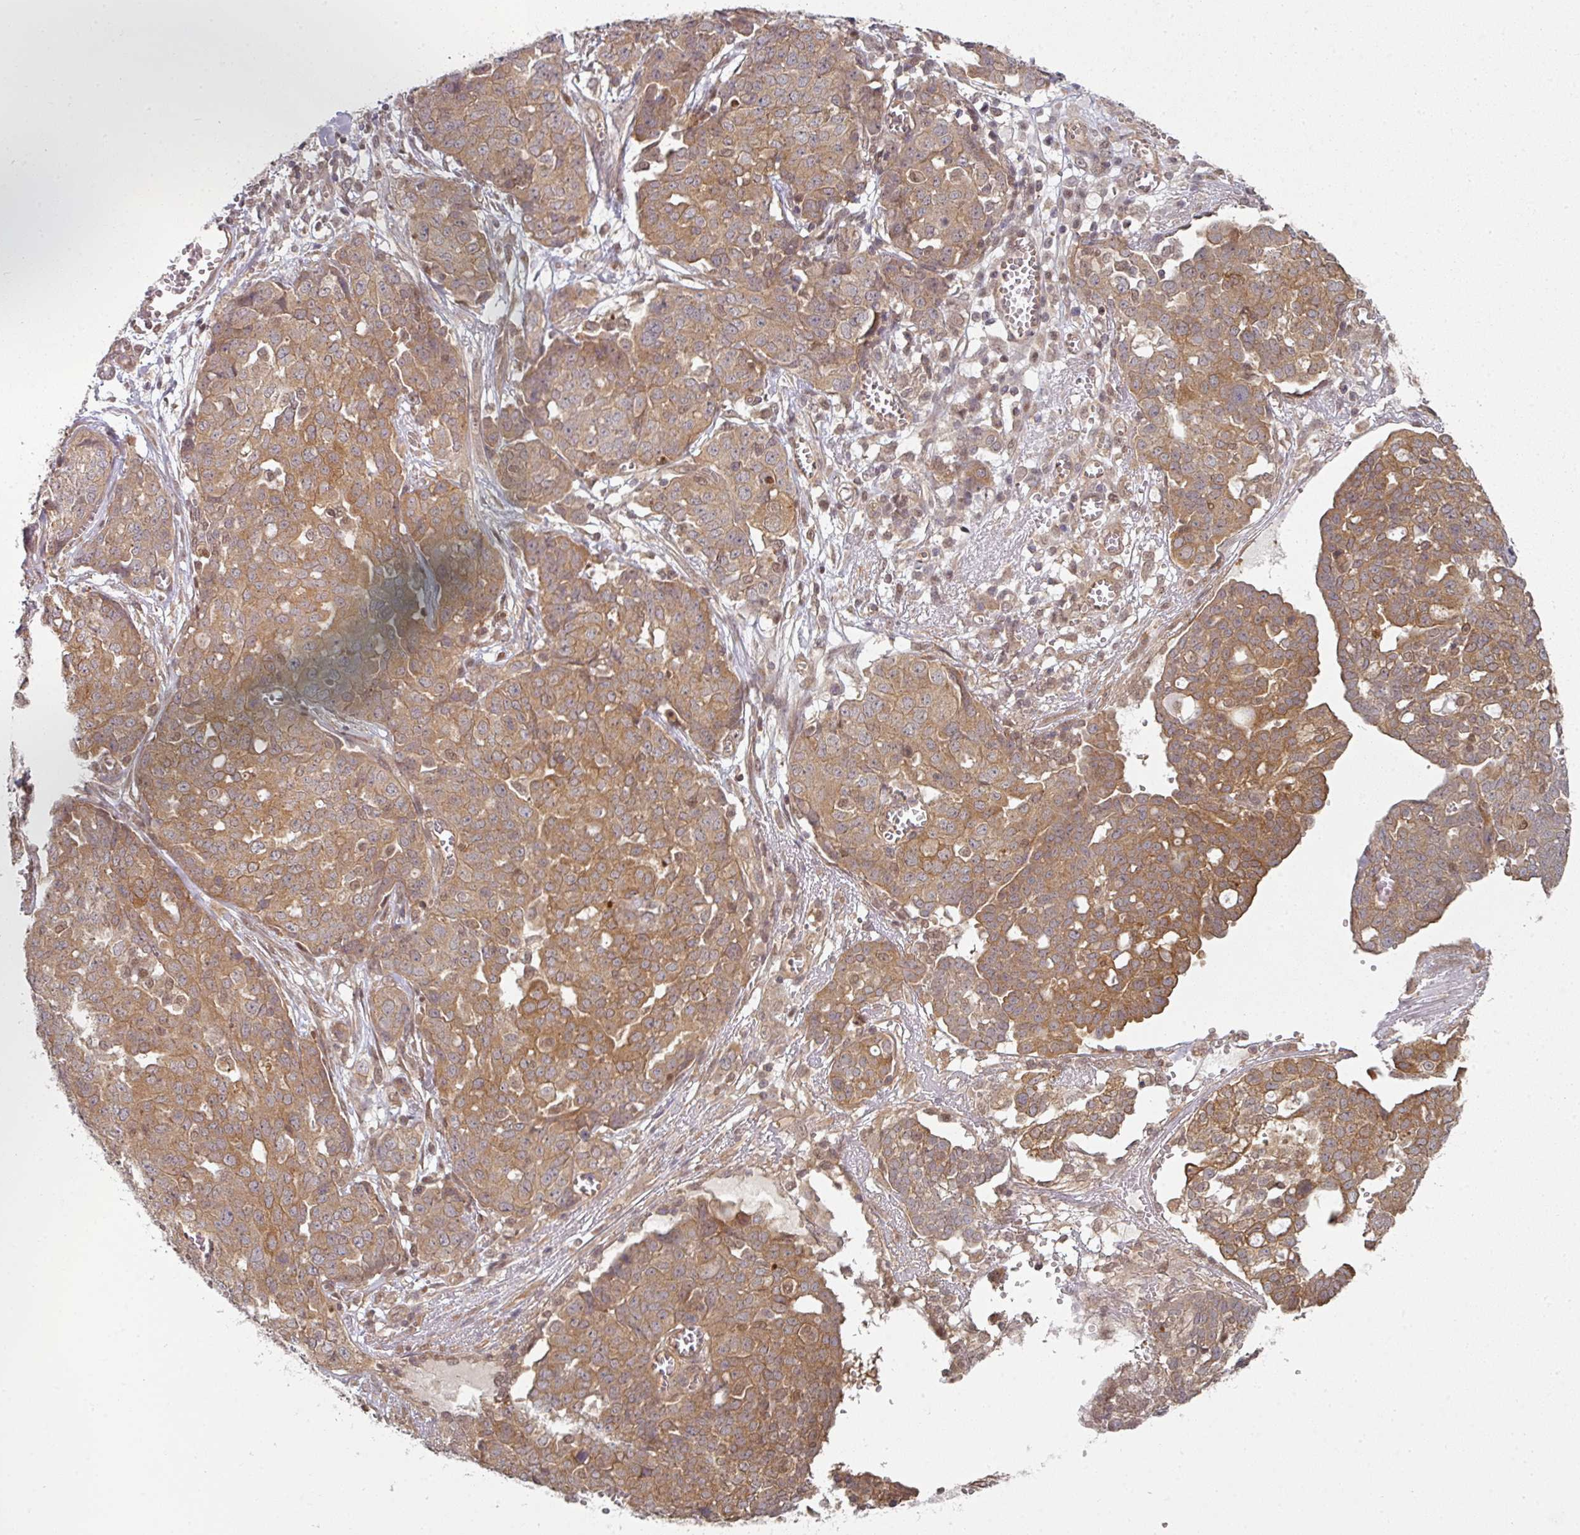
{"staining": {"intensity": "moderate", "quantity": ">75%", "location": "cytoplasmic/membranous"}, "tissue": "ovarian cancer", "cell_type": "Tumor cells", "image_type": "cancer", "snomed": [{"axis": "morphology", "description": "Cystadenocarcinoma, serous, NOS"}, {"axis": "topography", "description": "Soft tissue"}, {"axis": "topography", "description": "Ovary"}], "caption": "Brown immunohistochemical staining in ovarian serous cystadenocarcinoma displays moderate cytoplasmic/membranous expression in approximately >75% of tumor cells. The staining was performed using DAB to visualize the protein expression in brown, while the nuclei were stained in blue with hematoxylin (Magnification: 20x).", "gene": "PSME3IP1", "patient": {"sex": "female", "age": 57}}